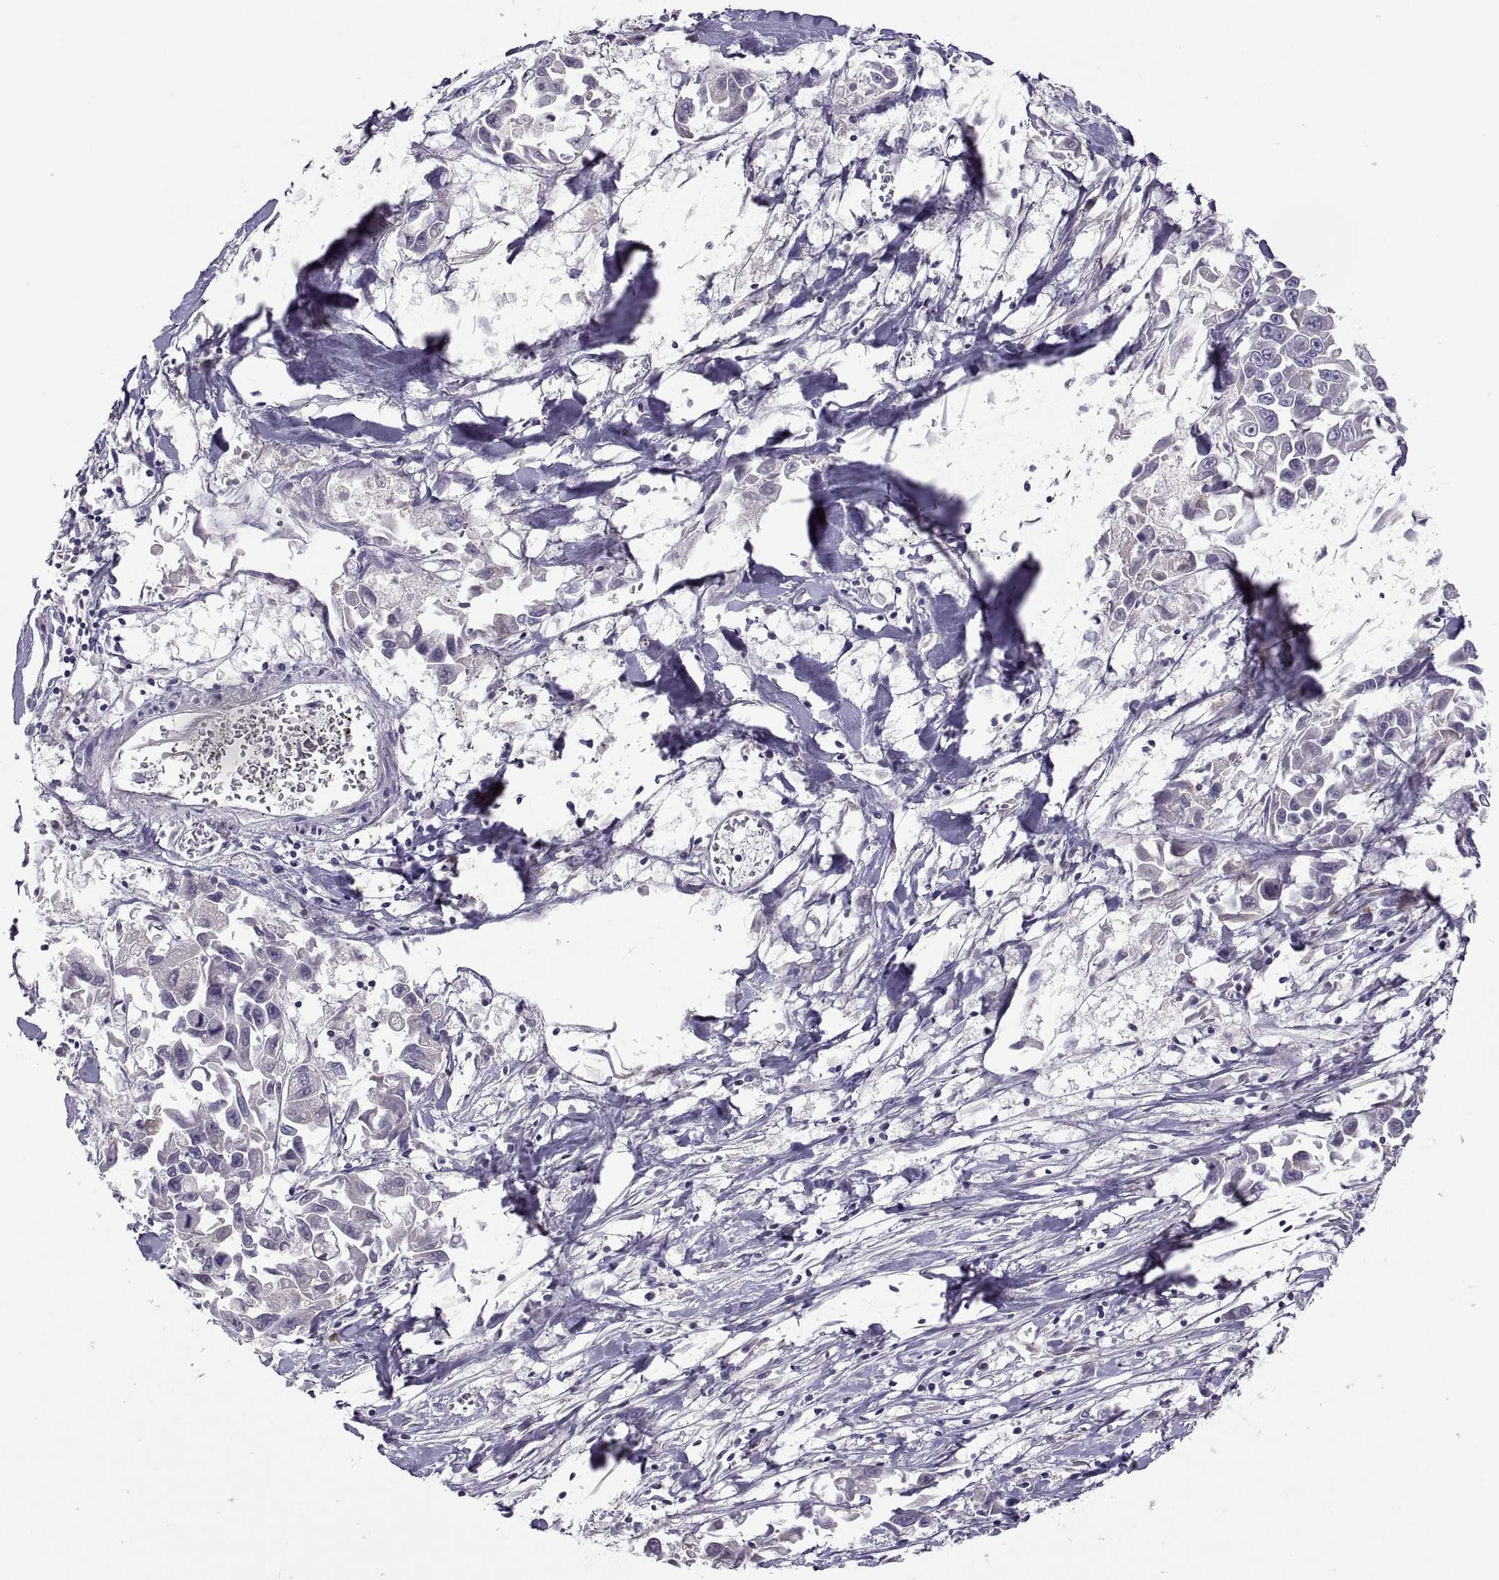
{"staining": {"intensity": "negative", "quantity": "none", "location": "none"}, "tissue": "pancreatic cancer", "cell_type": "Tumor cells", "image_type": "cancer", "snomed": [{"axis": "morphology", "description": "Adenocarcinoma, NOS"}, {"axis": "topography", "description": "Pancreas"}], "caption": "Tumor cells are negative for brown protein staining in pancreatic cancer (adenocarcinoma). (DAB (3,3'-diaminobenzidine) immunohistochemistry with hematoxylin counter stain).", "gene": "CHCT1", "patient": {"sex": "female", "age": 83}}